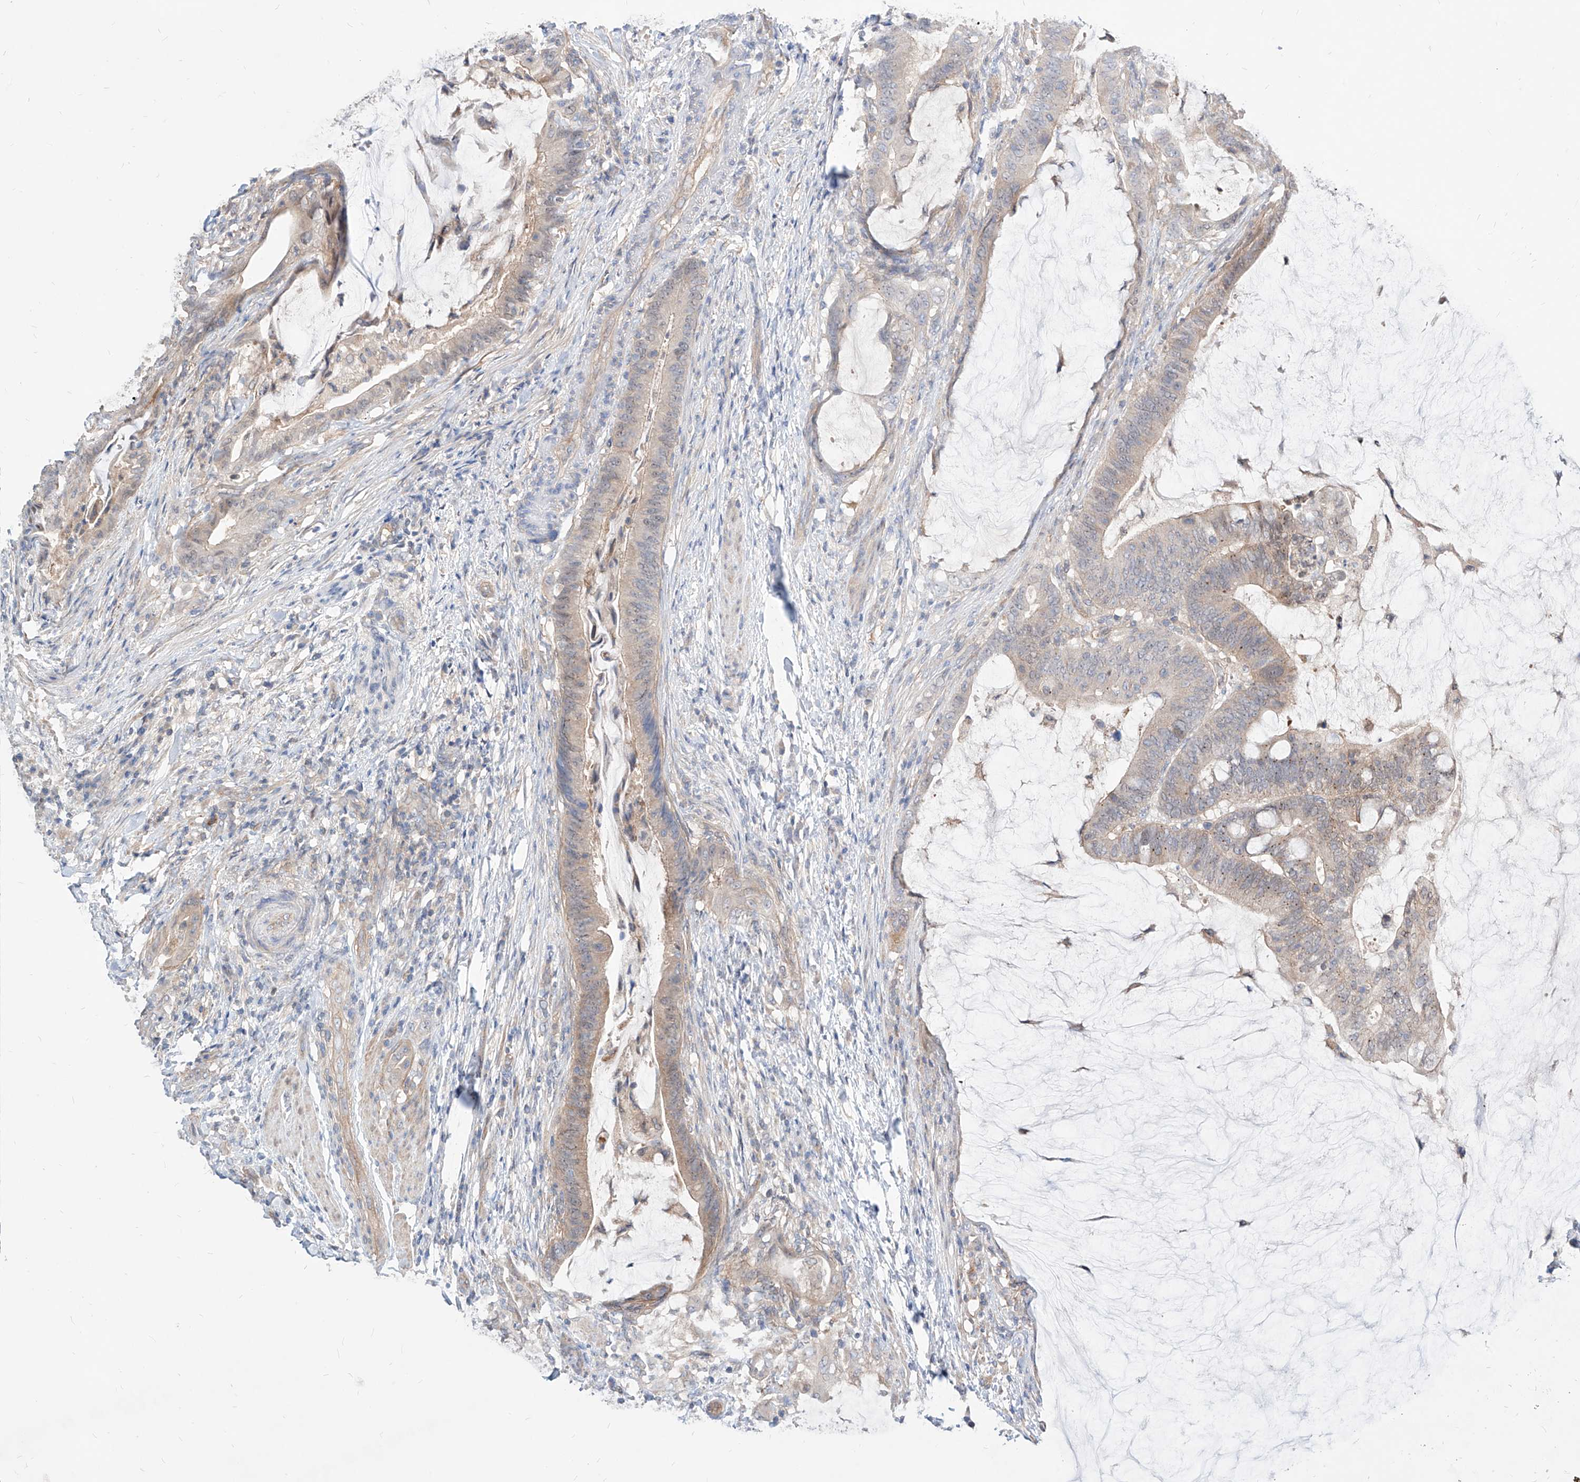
{"staining": {"intensity": "weak", "quantity": "25%-75%", "location": "cytoplasmic/membranous"}, "tissue": "colorectal cancer", "cell_type": "Tumor cells", "image_type": "cancer", "snomed": [{"axis": "morphology", "description": "Adenocarcinoma, NOS"}, {"axis": "topography", "description": "Colon"}], "caption": "DAB (3,3'-diaminobenzidine) immunohistochemical staining of human colorectal adenocarcinoma demonstrates weak cytoplasmic/membranous protein positivity in approximately 25%-75% of tumor cells.", "gene": "TSNAX", "patient": {"sex": "female", "age": 66}}